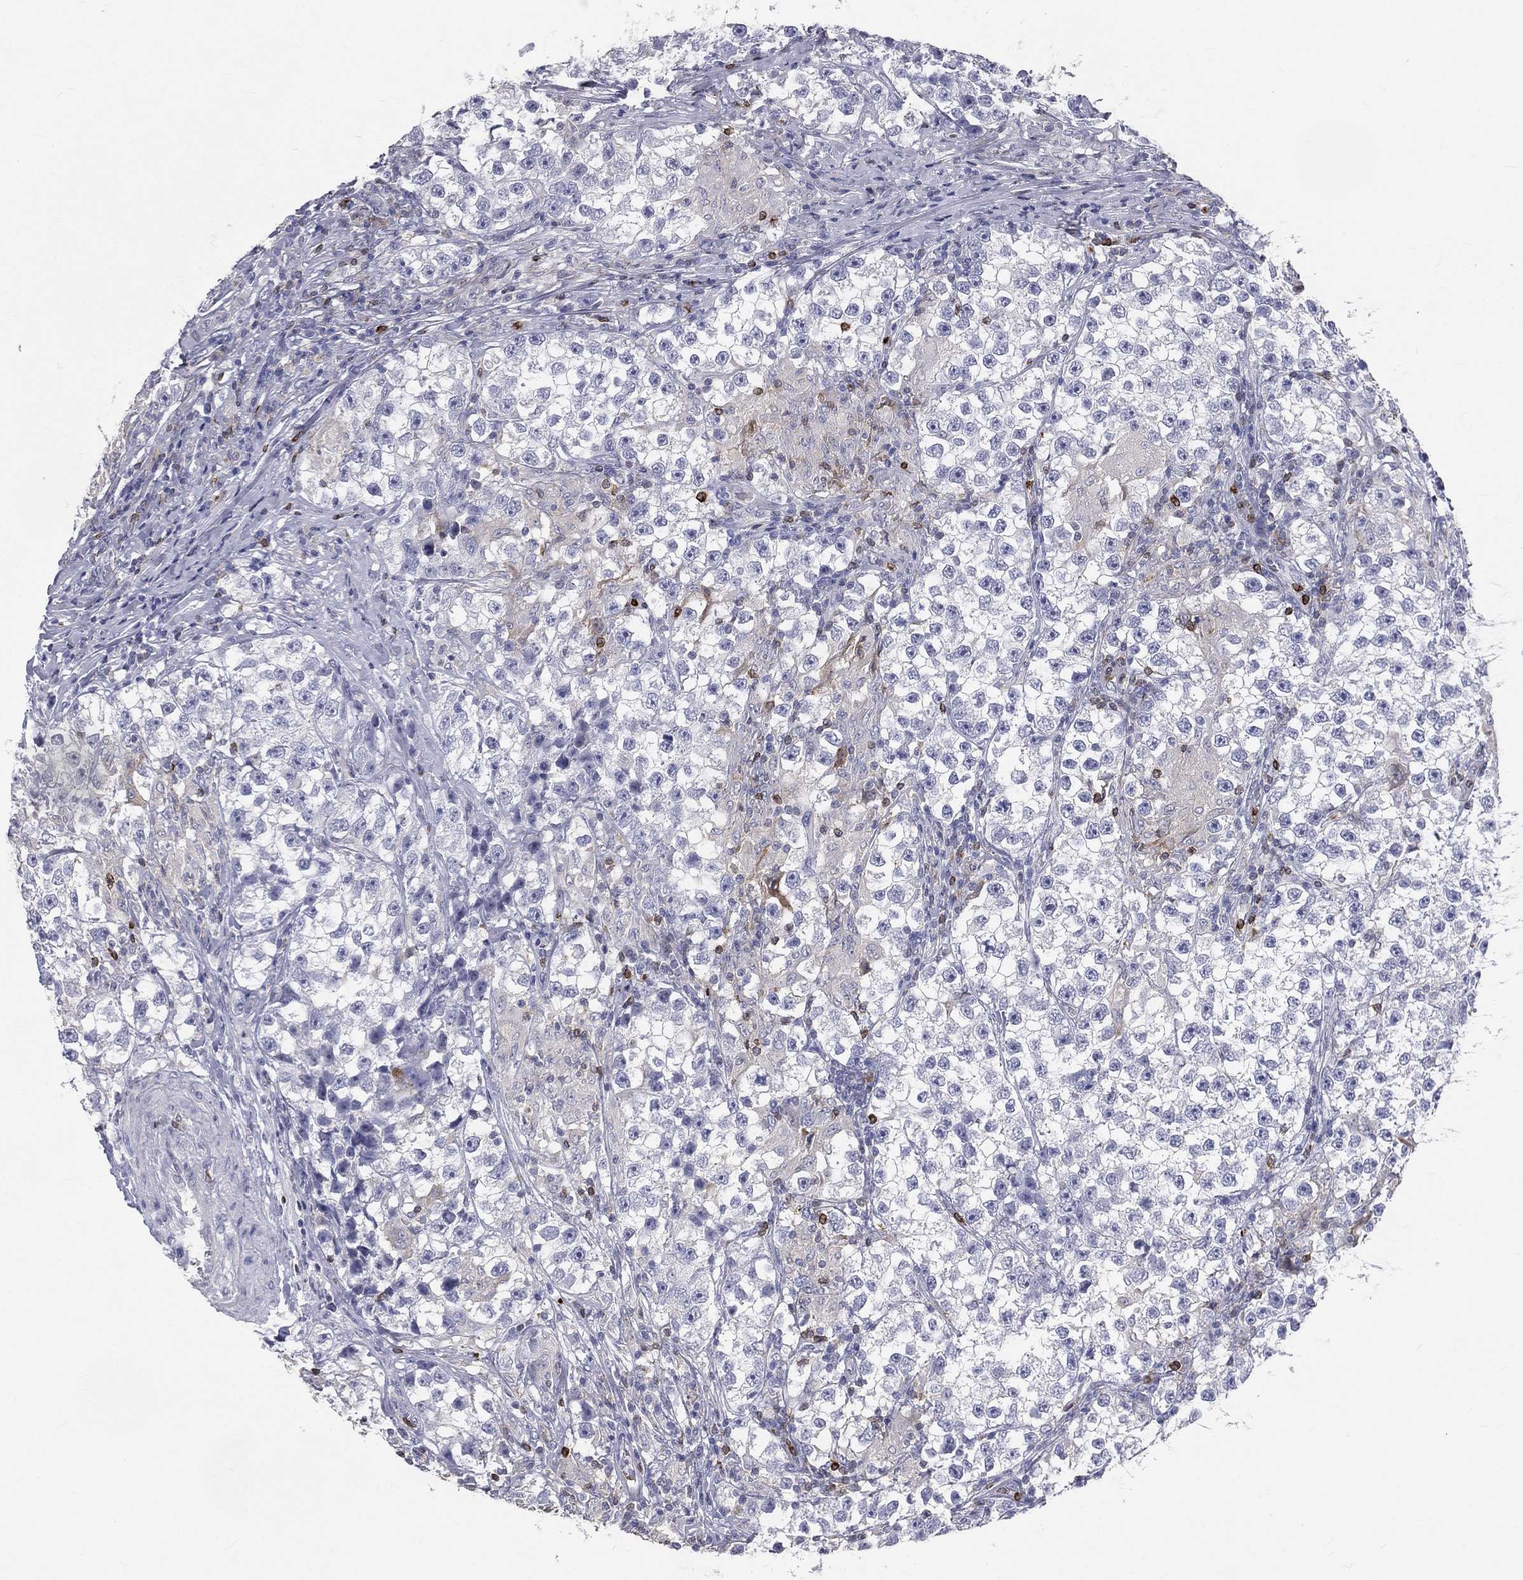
{"staining": {"intensity": "negative", "quantity": "none", "location": "none"}, "tissue": "testis cancer", "cell_type": "Tumor cells", "image_type": "cancer", "snomed": [{"axis": "morphology", "description": "Seminoma, NOS"}, {"axis": "topography", "description": "Testis"}], "caption": "Immunohistochemistry (IHC) histopathology image of seminoma (testis) stained for a protein (brown), which shows no positivity in tumor cells.", "gene": "CTSW", "patient": {"sex": "male", "age": 46}}